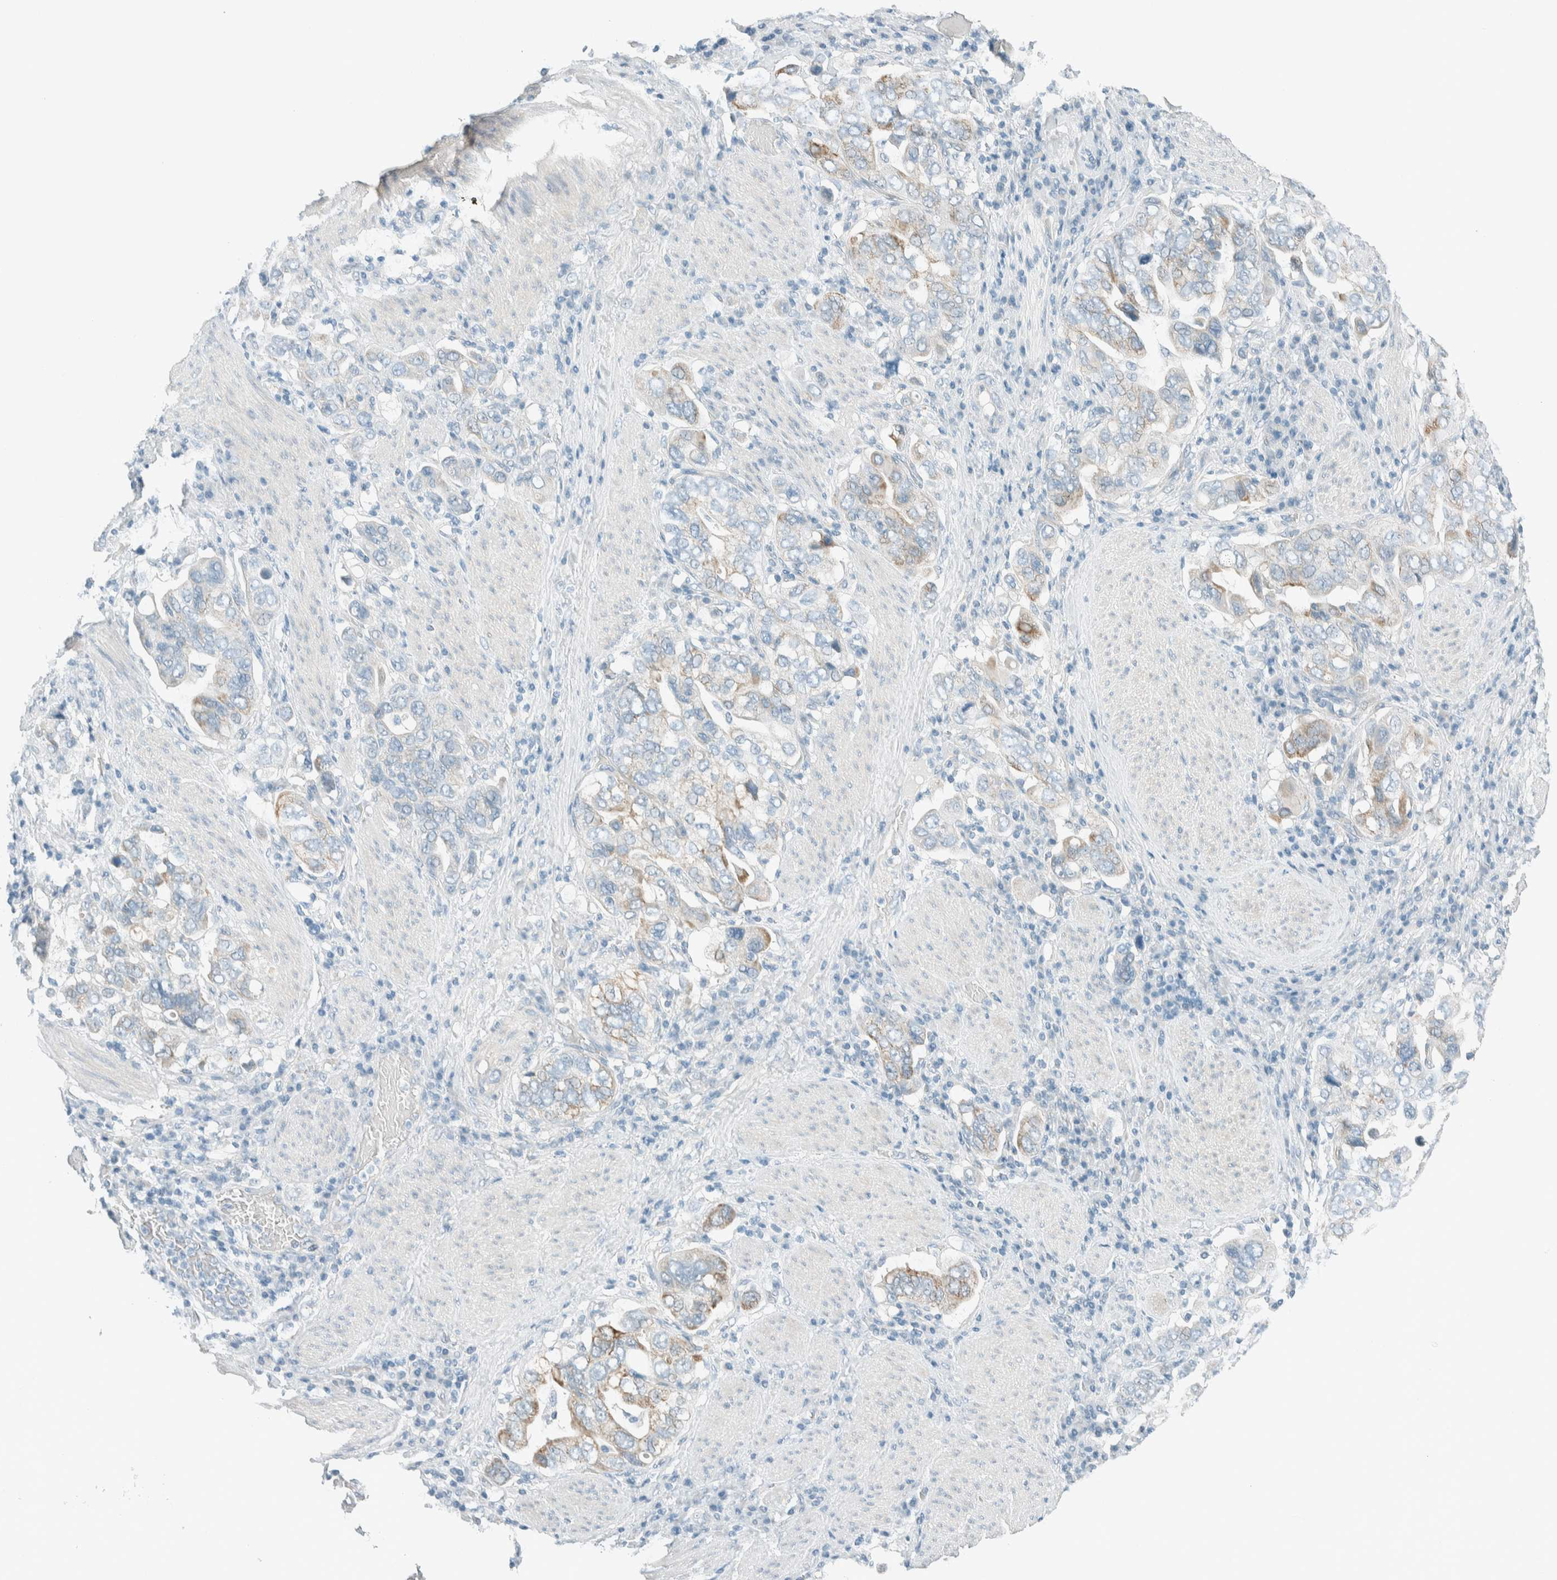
{"staining": {"intensity": "moderate", "quantity": "<25%", "location": "cytoplasmic/membranous"}, "tissue": "stomach cancer", "cell_type": "Tumor cells", "image_type": "cancer", "snomed": [{"axis": "morphology", "description": "Adenocarcinoma, NOS"}, {"axis": "topography", "description": "Stomach, upper"}], "caption": "Immunohistochemistry of stomach cancer (adenocarcinoma) exhibits low levels of moderate cytoplasmic/membranous expression in about <25% of tumor cells. (DAB = brown stain, brightfield microscopy at high magnification).", "gene": "ALDH7A1", "patient": {"sex": "male", "age": 62}}